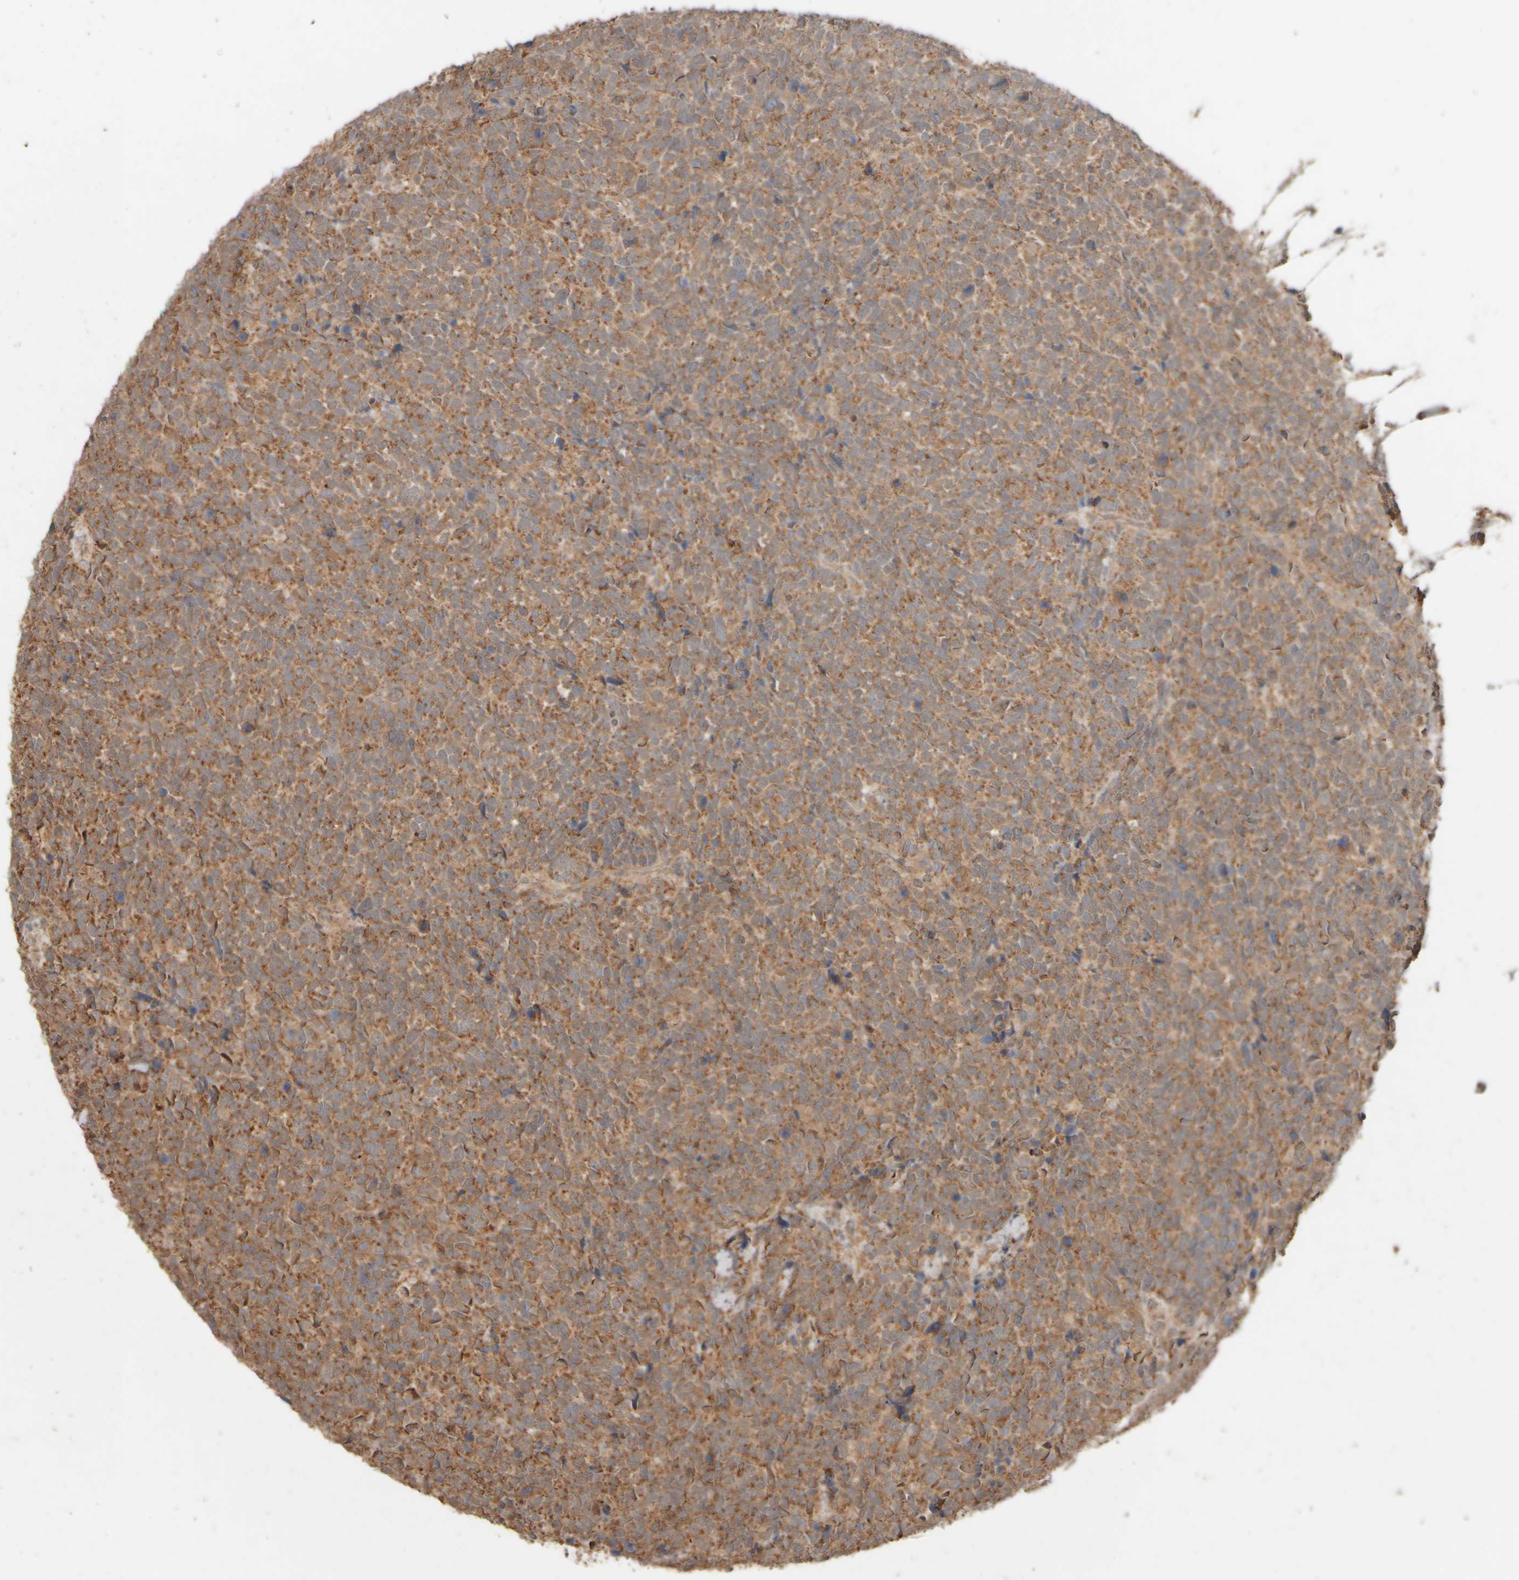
{"staining": {"intensity": "moderate", "quantity": ">75%", "location": "cytoplasmic/membranous"}, "tissue": "urothelial cancer", "cell_type": "Tumor cells", "image_type": "cancer", "snomed": [{"axis": "morphology", "description": "Urothelial carcinoma, High grade"}, {"axis": "topography", "description": "Urinary bladder"}], "caption": "A micrograph of human urothelial cancer stained for a protein demonstrates moderate cytoplasmic/membranous brown staining in tumor cells. The staining is performed using DAB (3,3'-diaminobenzidine) brown chromogen to label protein expression. The nuclei are counter-stained blue using hematoxylin.", "gene": "EIF2B3", "patient": {"sex": "female", "age": 82}}